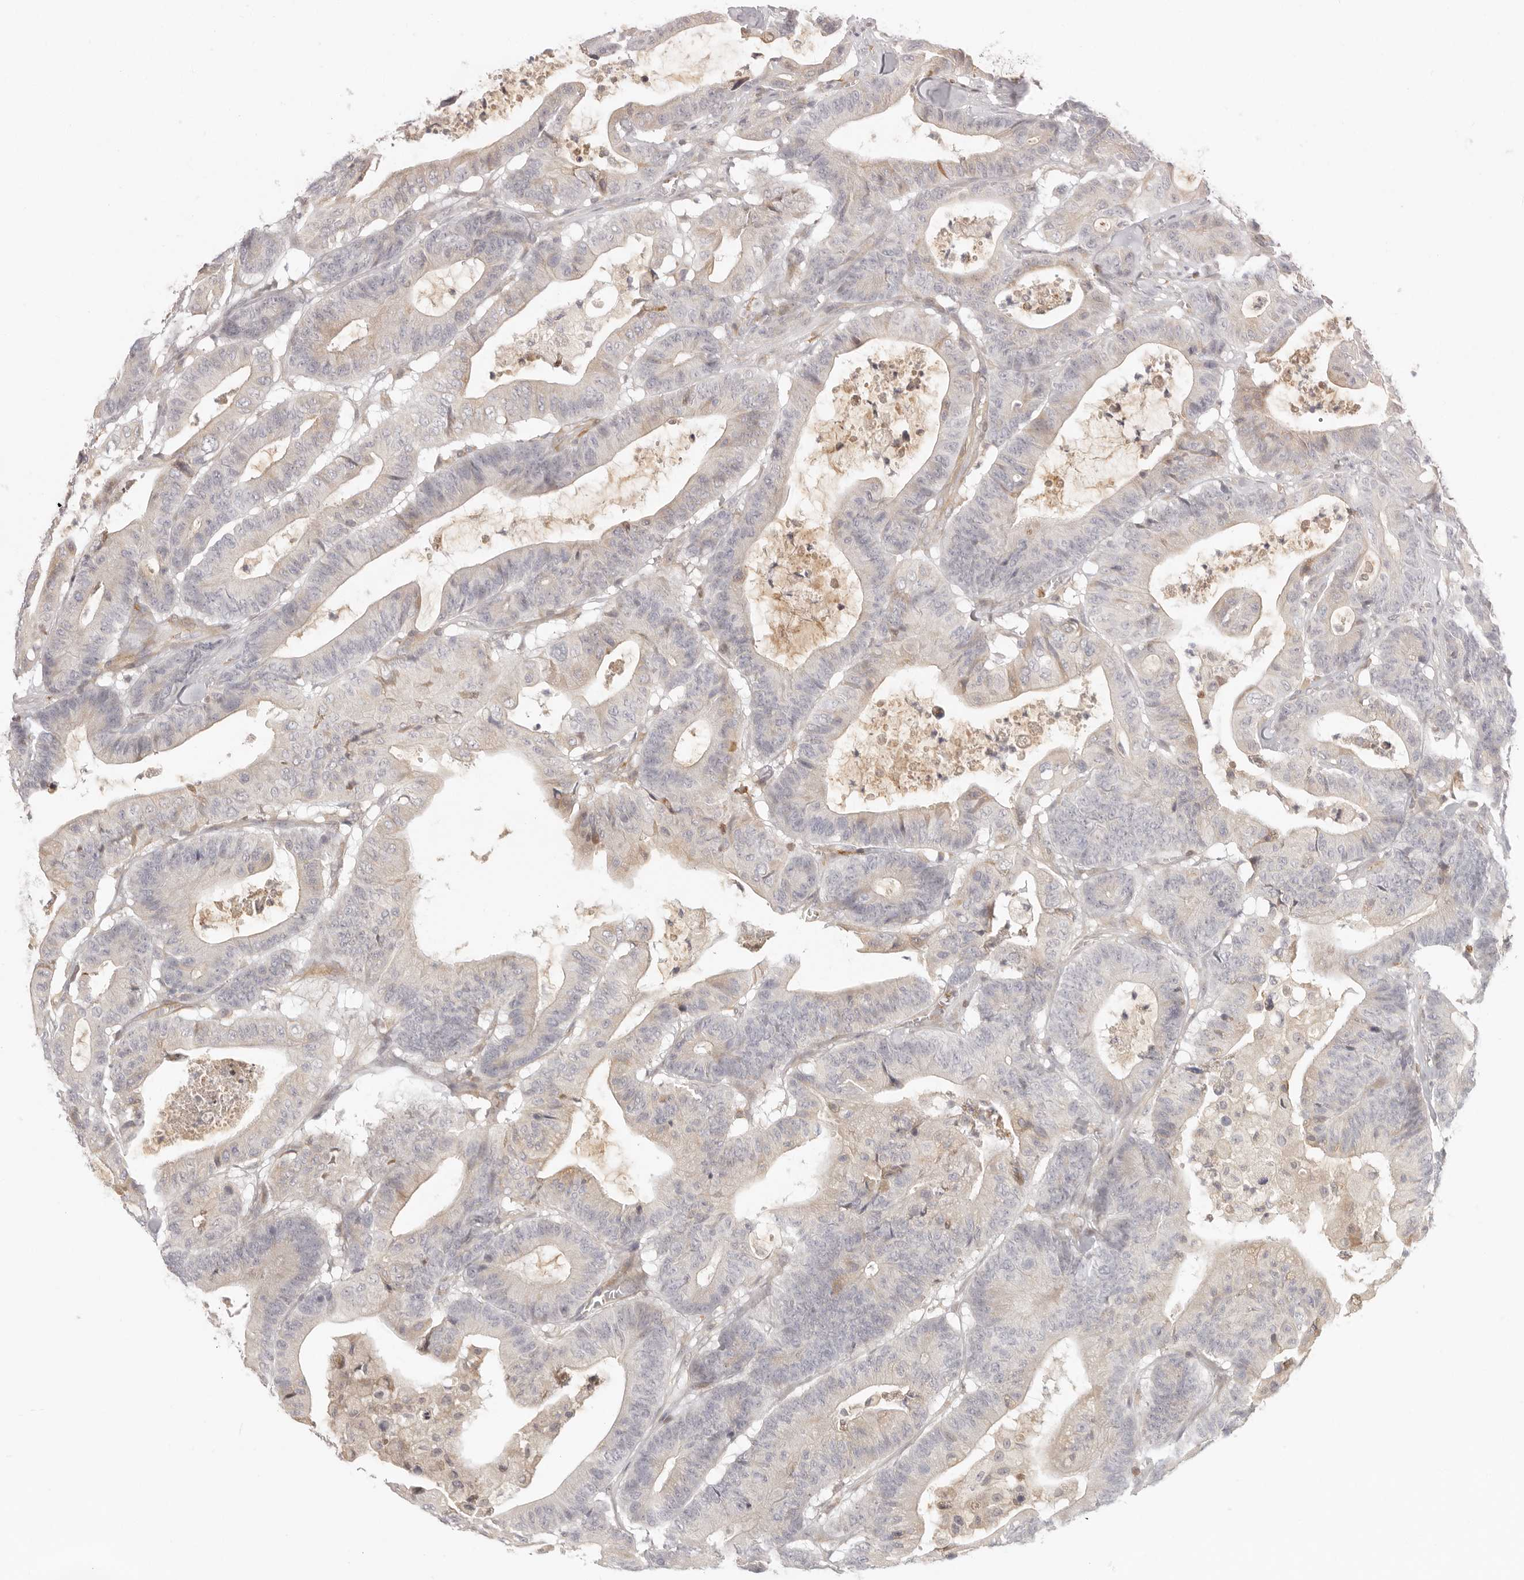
{"staining": {"intensity": "negative", "quantity": "none", "location": "none"}, "tissue": "colorectal cancer", "cell_type": "Tumor cells", "image_type": "cancer", "snomed": [{"axis": "morphology", "description": "Adenocarcinoma, NOS"}, {"axis": "topography", "description": "Colon"}], "caption": "This histopathology image is of adenocarcinoma (colorectal) stained with immunohistochemistry to label a protein in brown with the nuclei are counter-stained blue. There is no staining in tumor cells.", "gene": "AHDC1", "patient": {"sex": "female", "age": 84}}